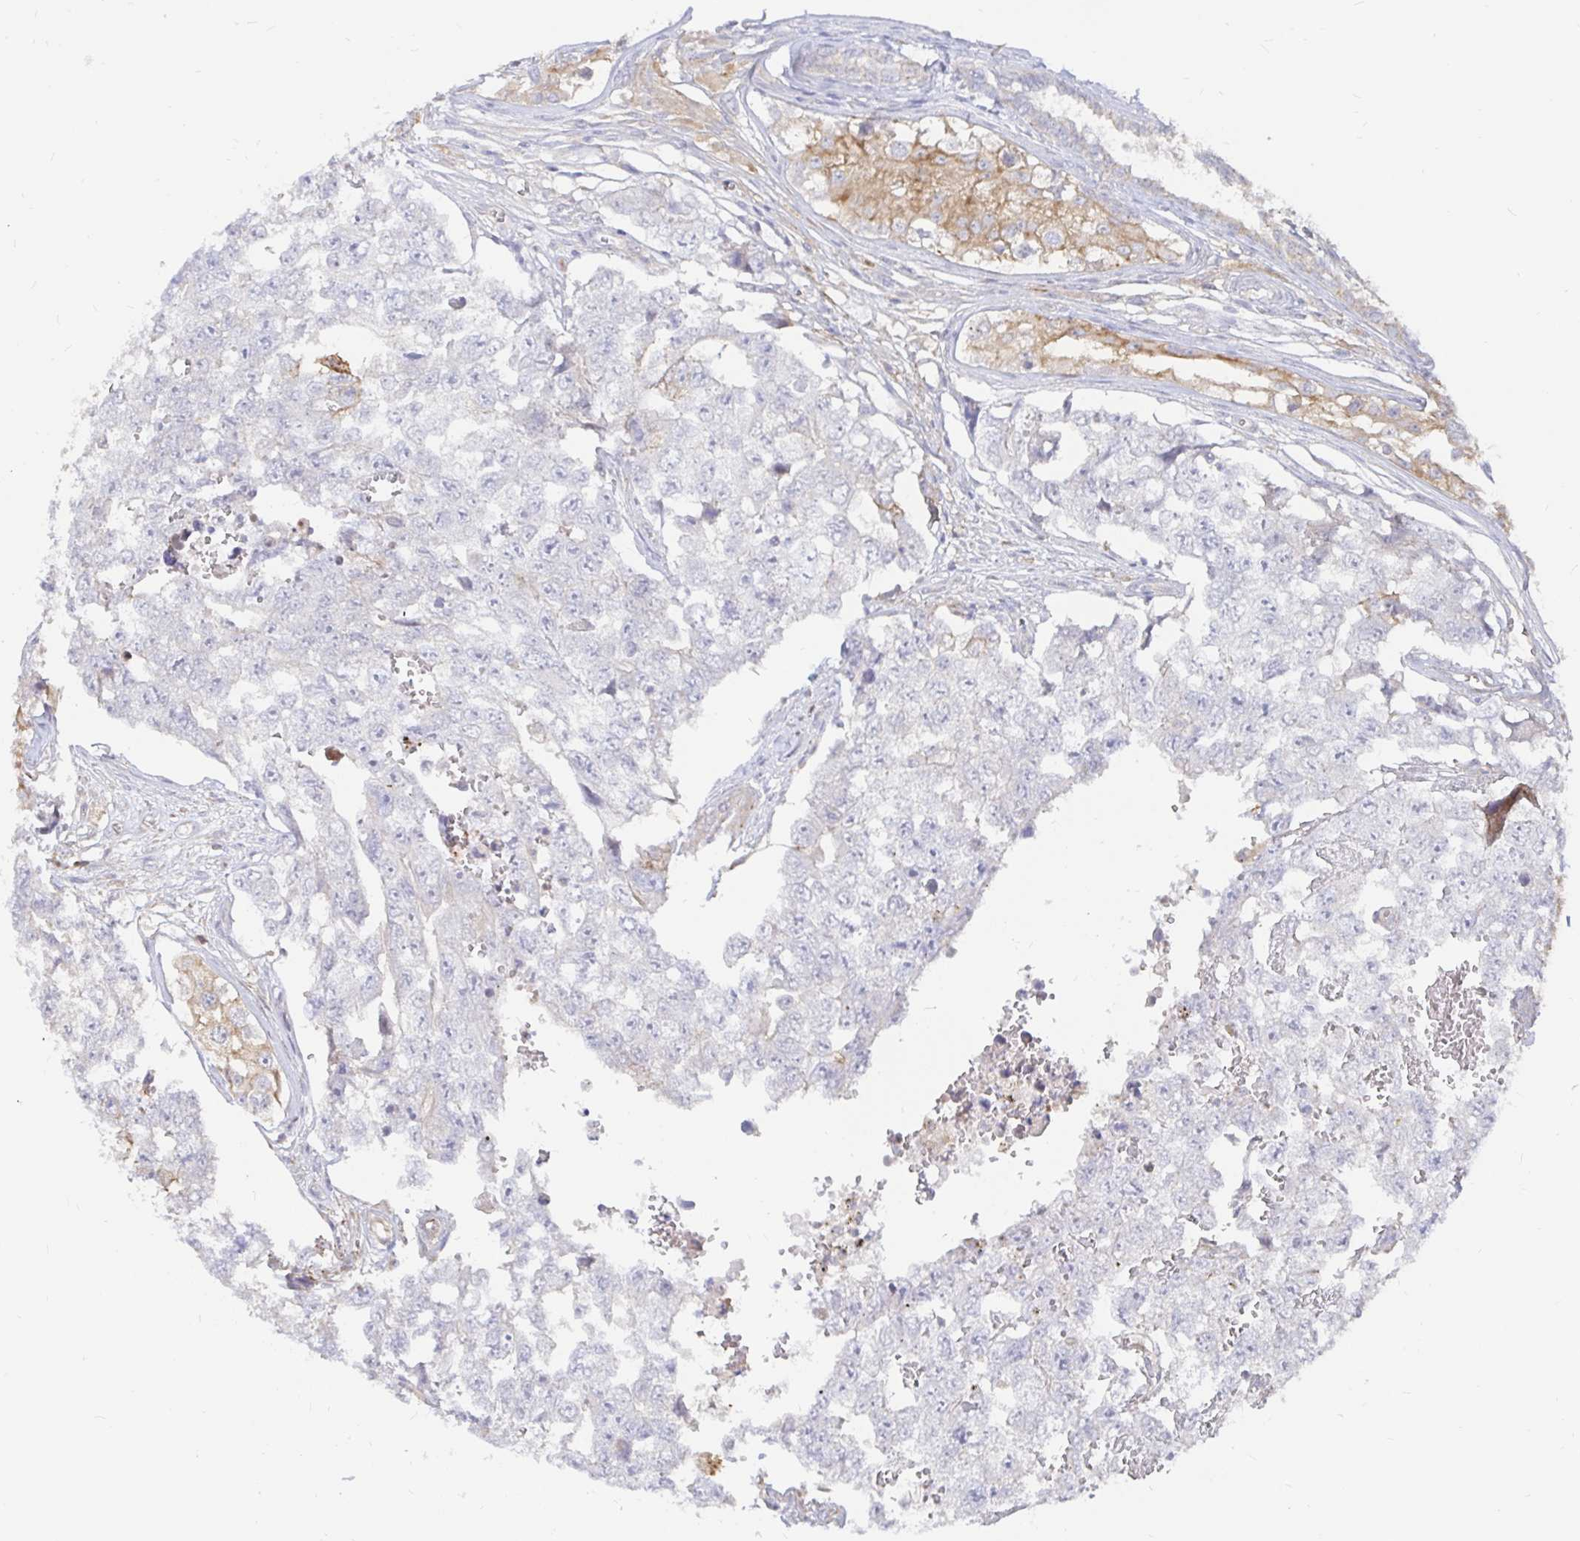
{"staining": {"intensity": "negative", "quantity": "none", "location": "none"}, "tissue": "testis cancer", "cell_type": "Tumor cells", "image_type": "cancer", "snomed": [{"axis": "morphology", "description": "Carcinoma, Embryonal, NOS"}, {"axis": "topography", "description": "Testis"}], "caption": "An IHC image of testis cancer is shown. There is no staining in tumor cells of testis cancer. (Stains: DAB immunohistochemistry (IHC) with hematoxylin counter stain, Microscopy: brightfield microscopy at high magnification).", "gene": "KCTD19", "patient": {"sex": "male", "age": 18}}